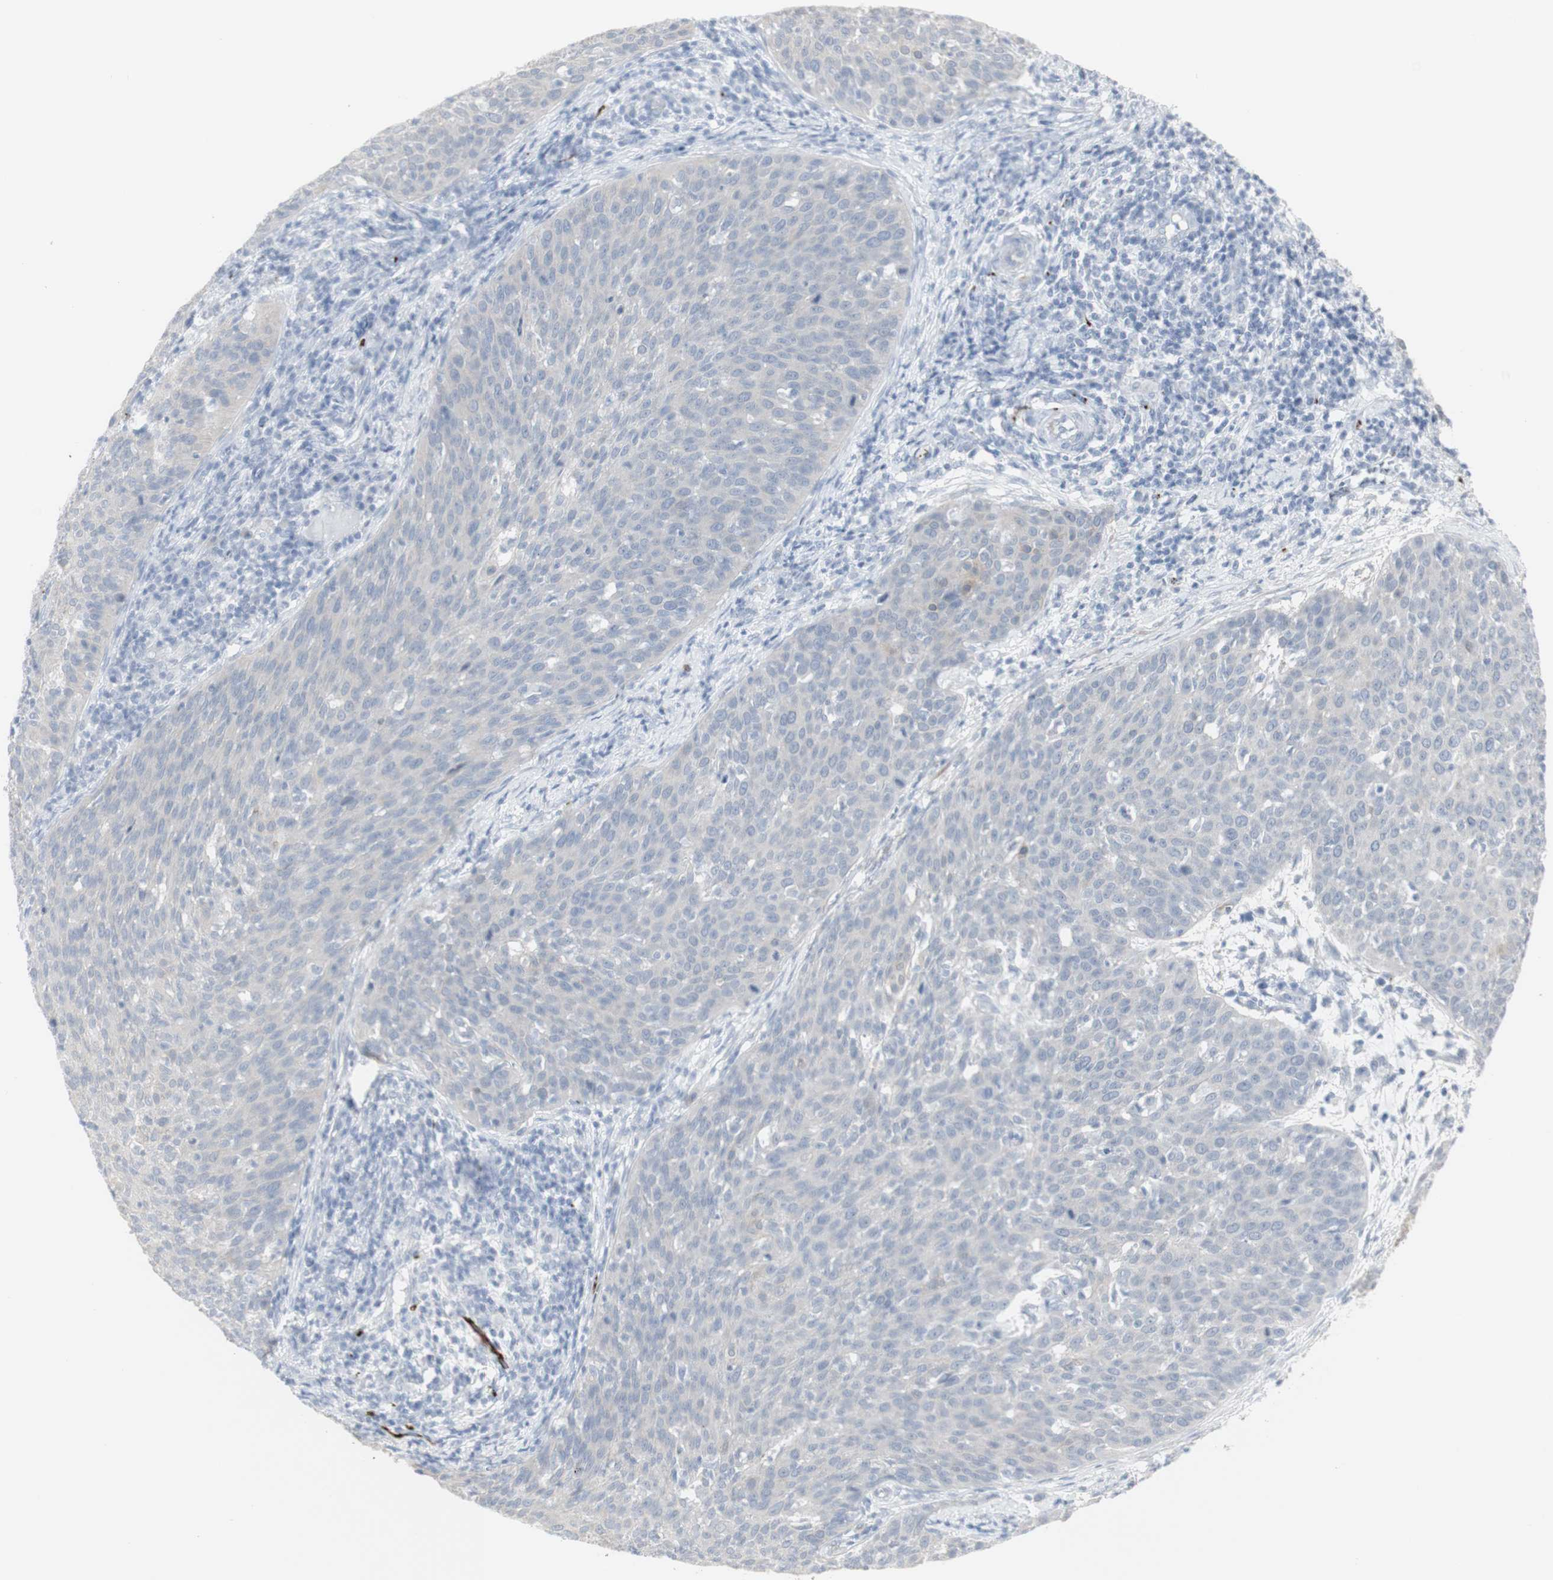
{"staining": {"intensity": "weak", "quantity": "<25%", "location": "cytoplasmic/membranous"}, "tissue": "cervical cancer", "cell_type": "Tumor cells", "image_type": "cancer", "snomed": [{"axis": "morphology", "description": "Squamous cell carcinoma, NOS"}, {"axis": "topography", "description": "Cervix"}], "caption": "Immunohistochemistry (IHC) micrograph of squamous cell carcinoma (cervical) stained for a protein (brown), which demonstrates no positivity in tumor cells.", "gene": "ENSG00000198211", "patient": {"sex": "female", "age": 38}}